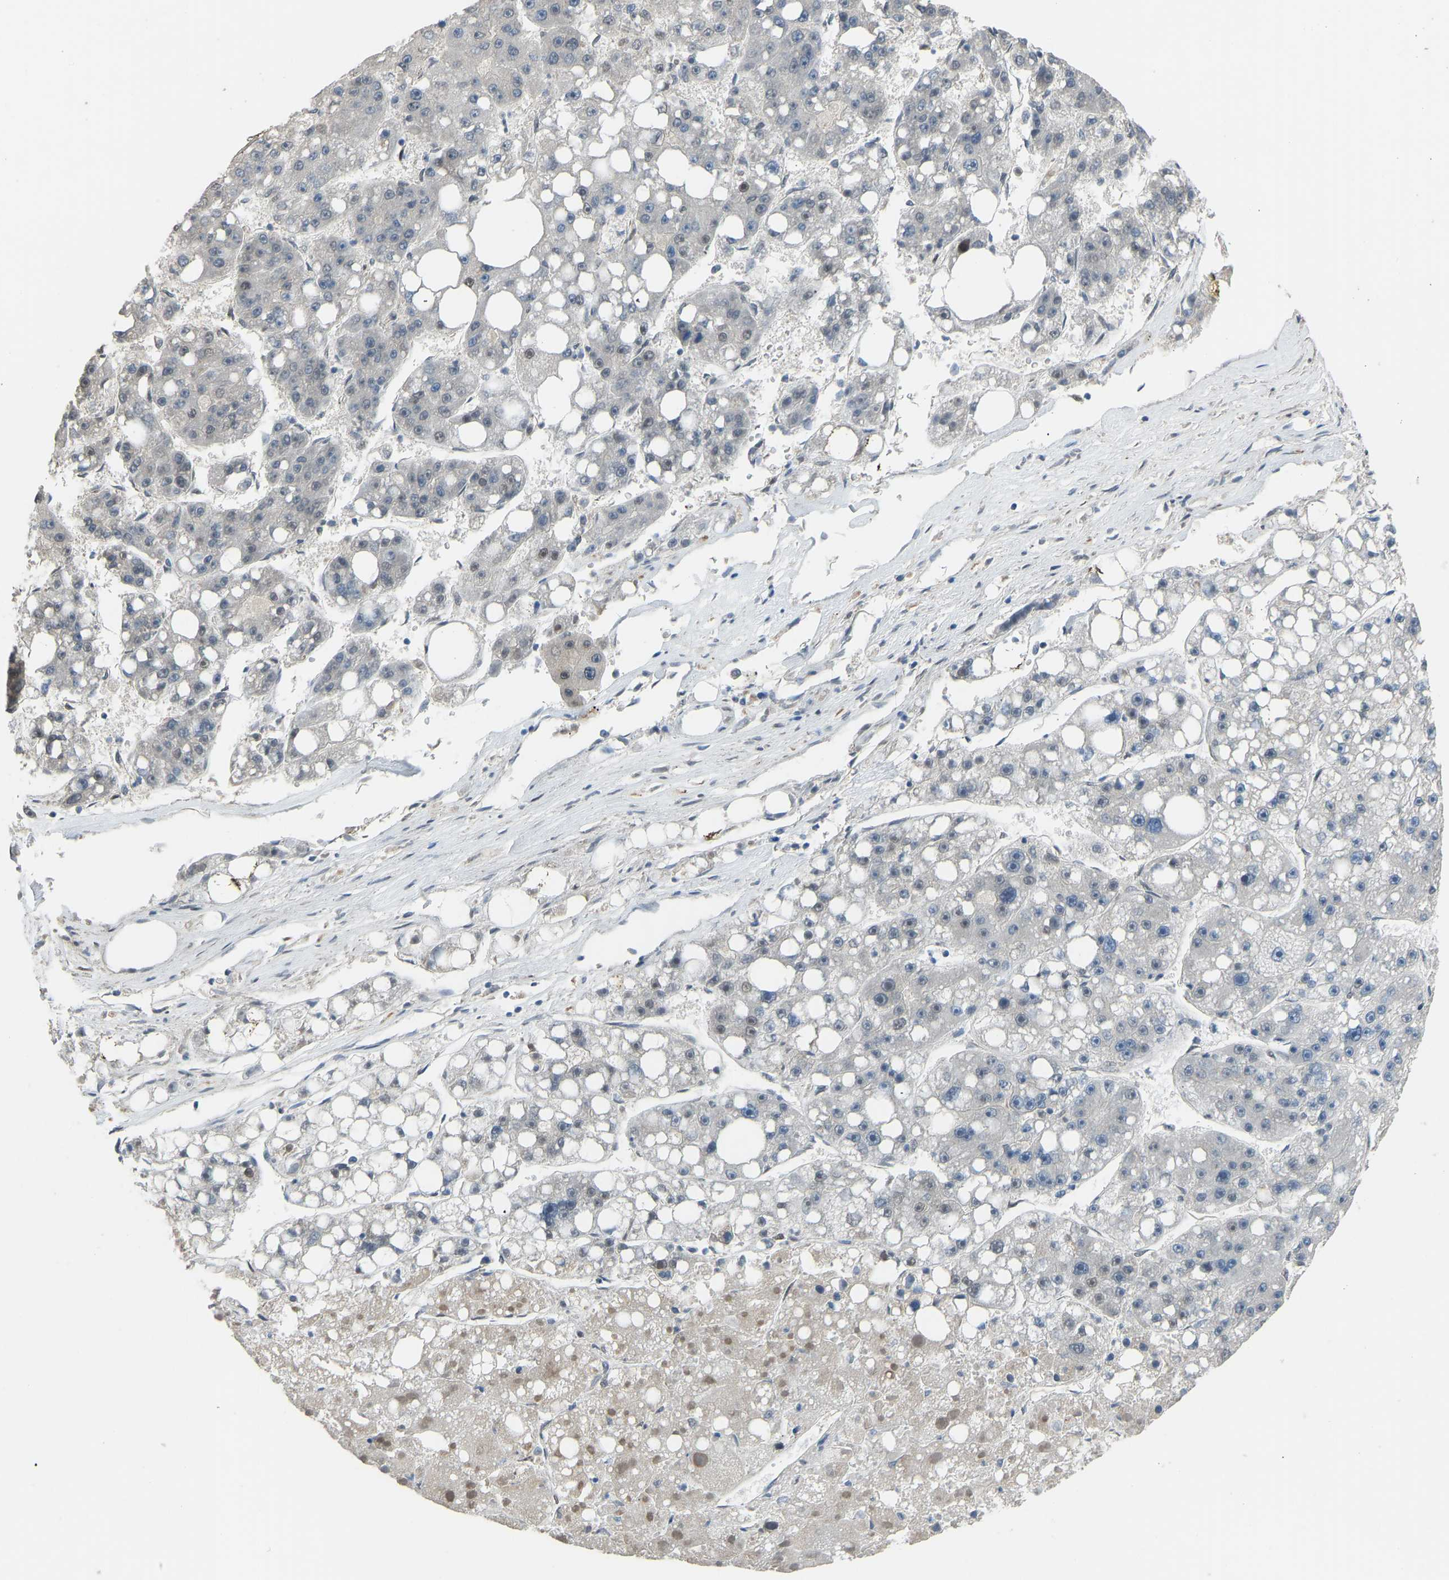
{"staining": {"intensity": "negative", "quantity": "none", "location": "none"}, "tissue": "liver cancer", "cell_type": "Tumor cells", "image_type": "cancer", "snomed": [{"axis": "morphology", "description": "Carcinoma, Hepatocellular, NOS"}, {"axis": "topography", "description": "Liver"}], "caption": "Immunohistochemical staining of human liver cancer (hepatocellular carcinoma) demonstrates no significant expression in tumor cells.", "gene": "KPNA6", "patient": {"sex": "female", "age": 61}}